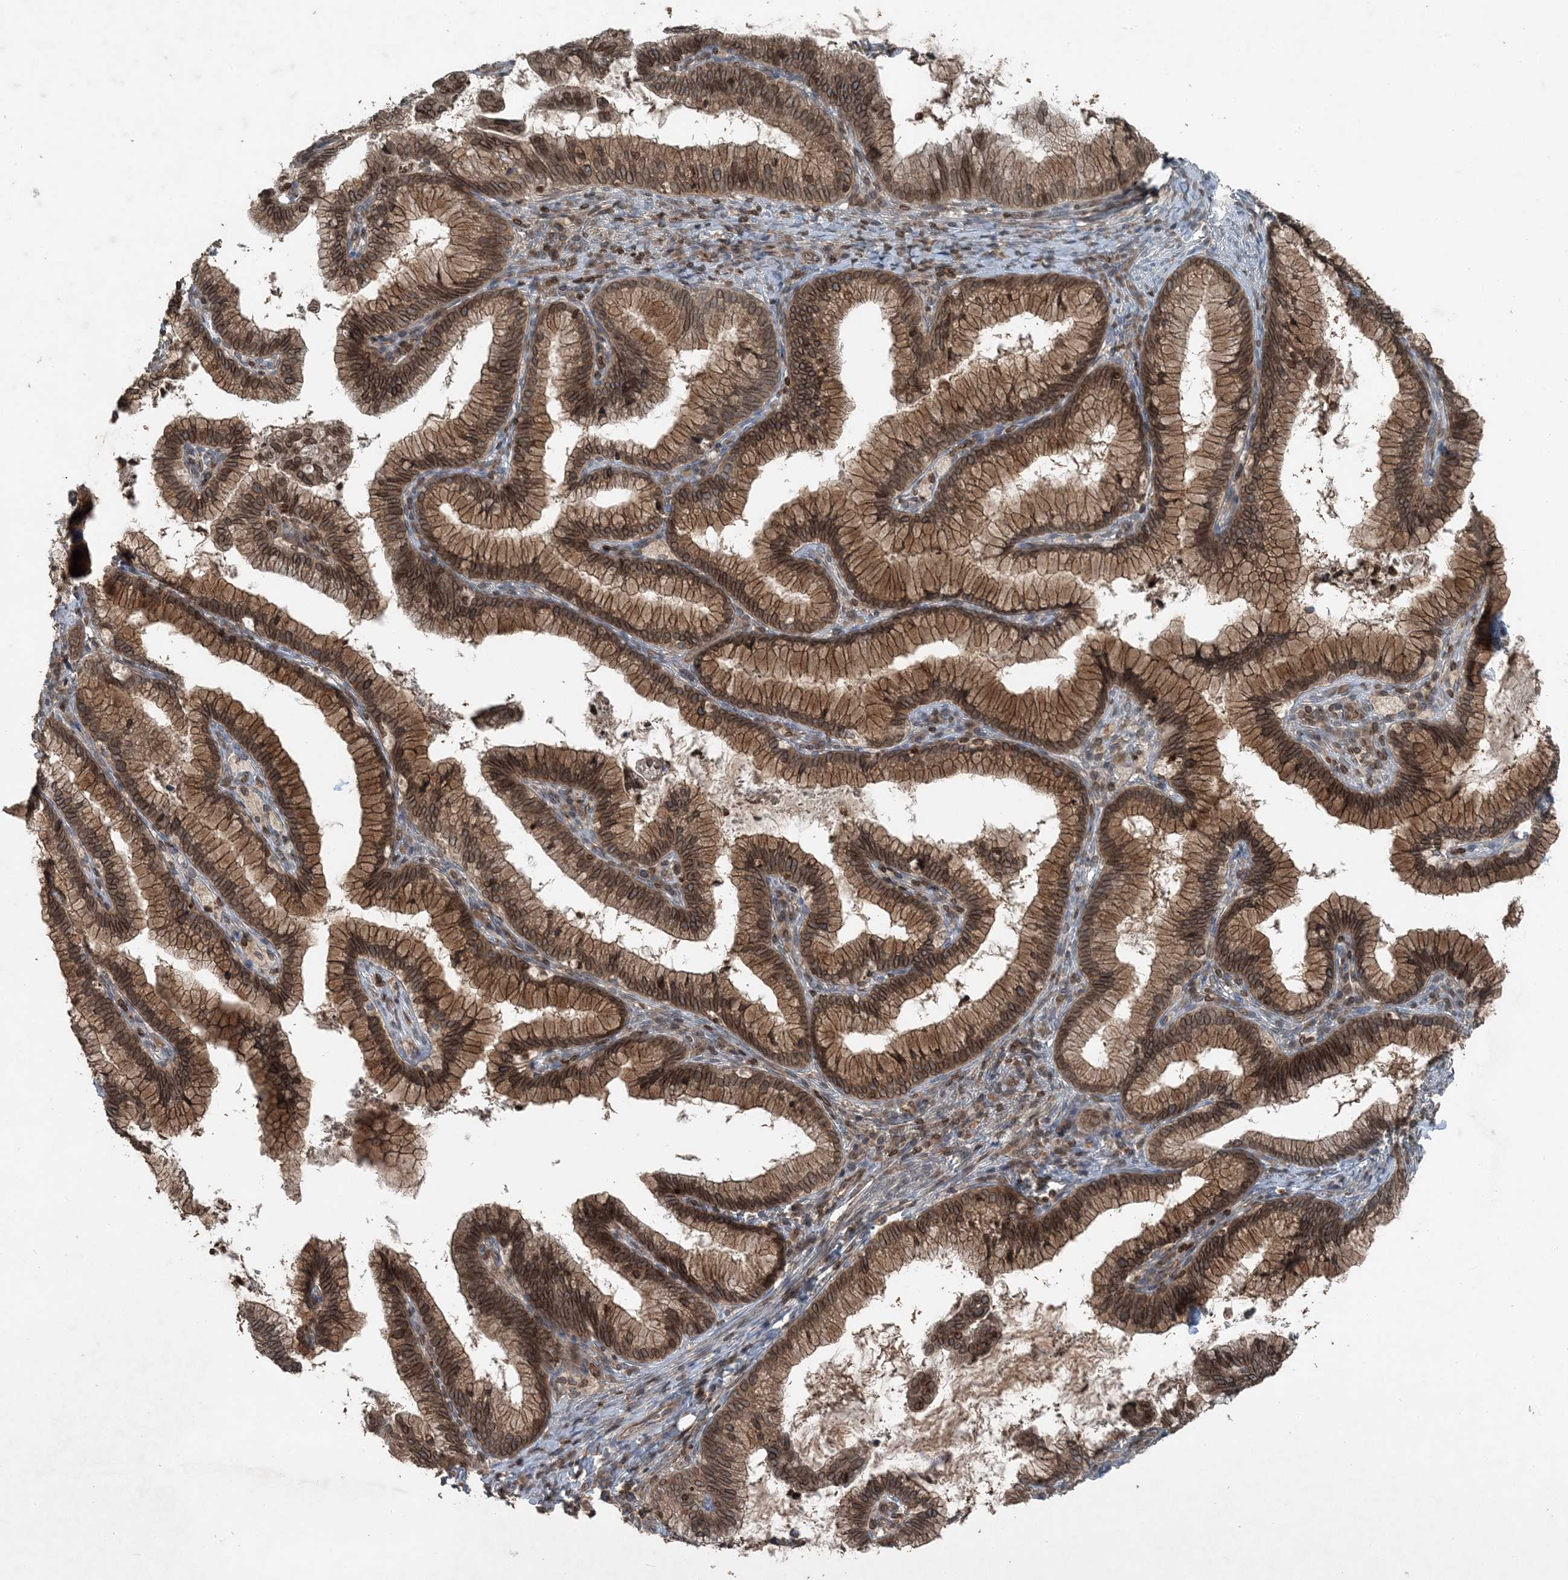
{"staining": {"intensity": "strong", "quantity": ">75%", "location": "cytoplasmic/membranous,nuclear"}, "tissue": "cervical cancer", "cell_type": "Tumor cells", "image_type": "cancer", "snomed": [{"axis": "morphology", "description": "Adenocarcinoma, NOS"}, {"axis": "topography", "description": "Cervix"}], "caption": "Cervical cancer (adenocarcinoma) was stained to show a protein in brown. There is high levels of strong cytoplasmic/membranous and nuclear staining in about >75% of tumor cells.", "gene": "ZFAND2B", "patient": {"sex": "female", "age": 36}}